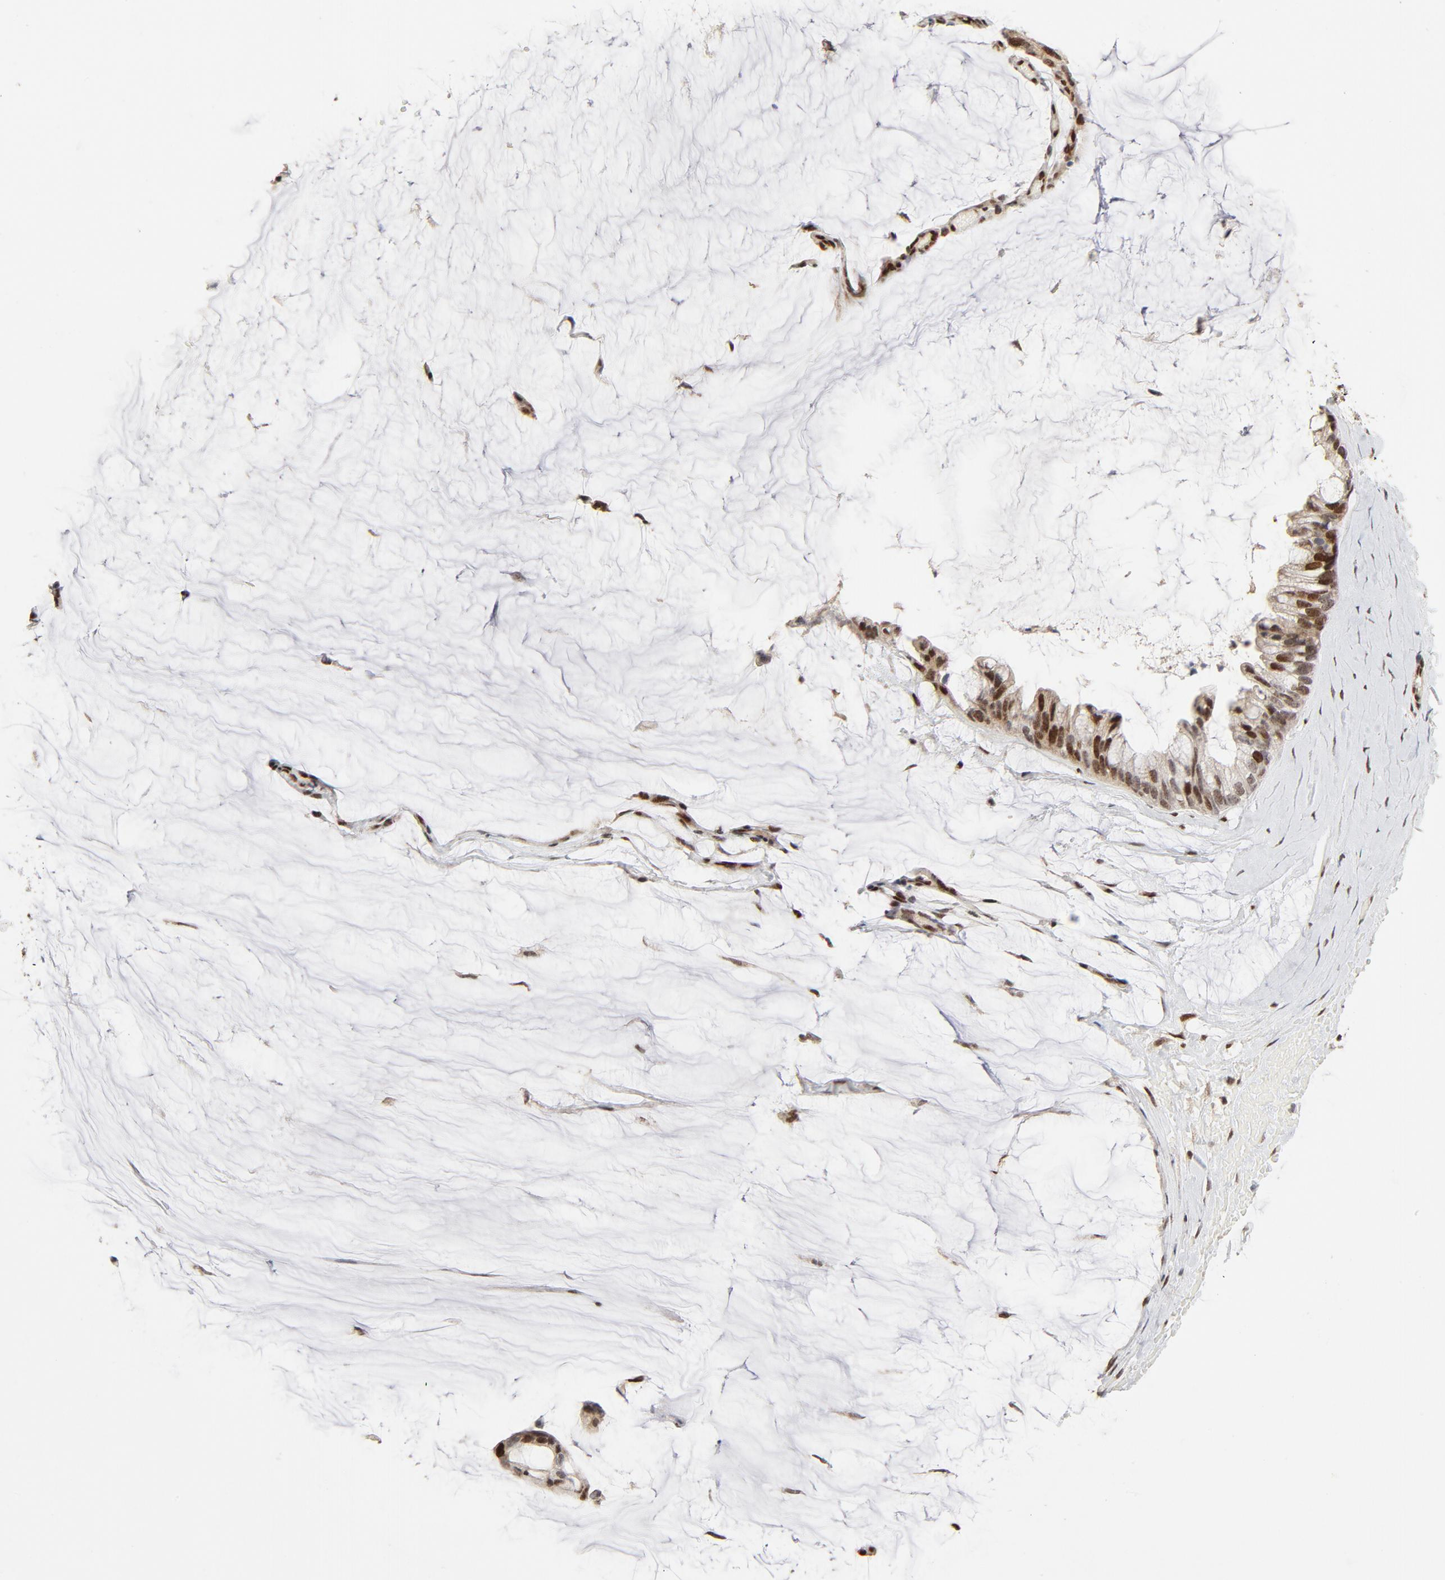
{"staining": {"intensity": "strong", "quantity": ">75%", "location": "nuclear"}, "tissue": "ovarian cancer", "cell_type": "Tumor cells", "image_type": "cancer", "snomed": [{"axis": "morphology", "description": "Cystadenocarcinoma, mucinous, NOS"}, {"axis": "topography", "description": "Ovary"}], "caption": "A photomicrograph showing strong nuclear expression in about >75% of tumor cells in ovarian cancer (mucinous cystadenocarcinoma), as visualized by brown immunohistochemical staining.", "gene": "GTF2I", "patient": {"sex": "female", "age": 39}}